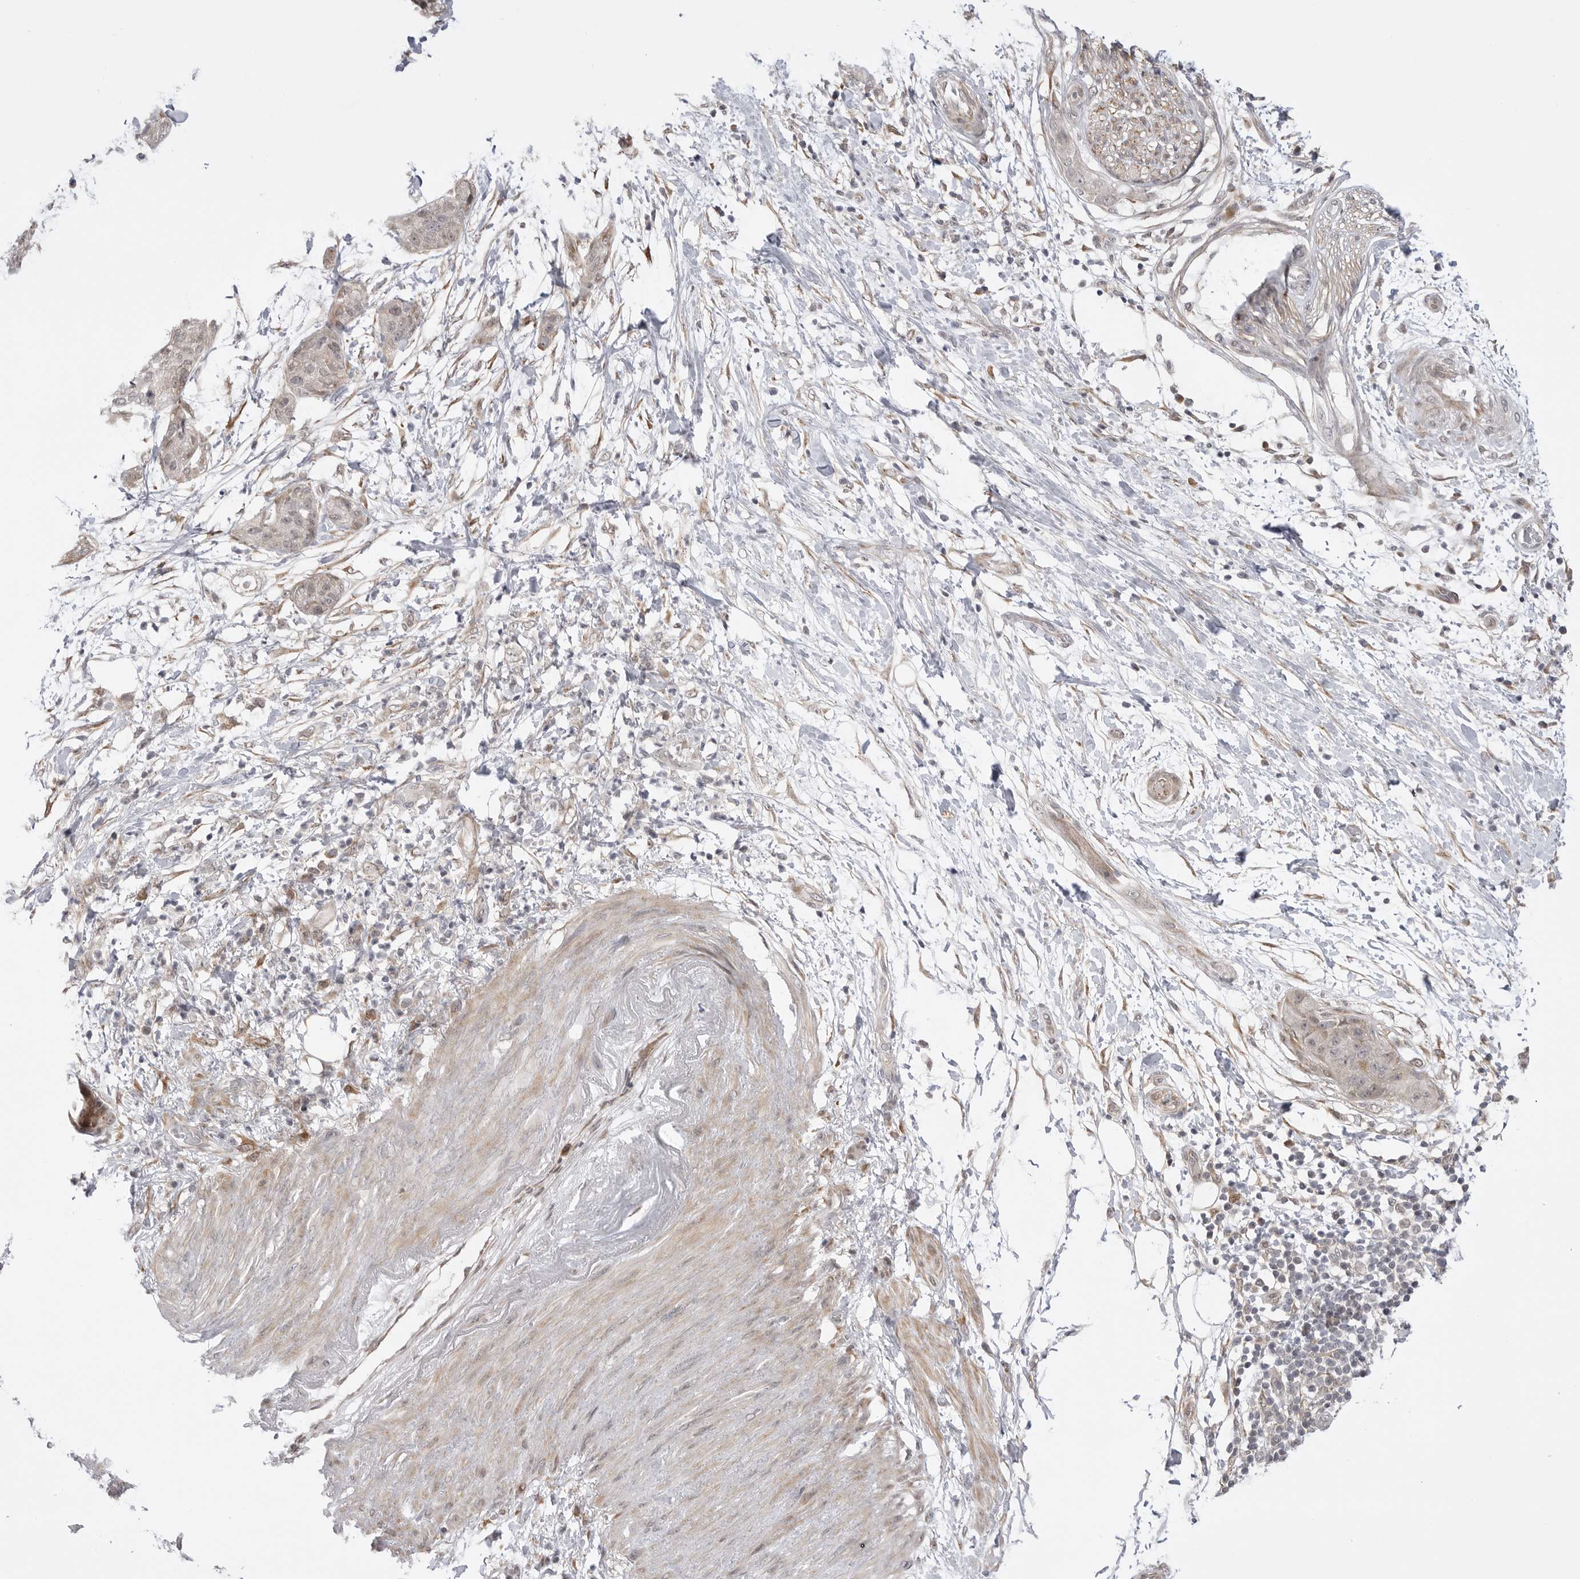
{"staining": {"intensity": "weak", "quantity": "25%-75%", "location": "nuclear"}, "tissue": "pancreatic cancer", "cell_type": "Tumor cells", "image_type": "cancer", "snomed": [{"axis": "morphology", "description": "Adenocarcinoma, NOS"}, {"axis": "topography", "description": "Pancreas"}], "caption": "Protein expression analysis of pancreatic cancer displays weak nuclear staining in approximately 25%-75% of tumor cells.", "gene": "GGT6", "patient": {"sex": "female", "age": 78}}